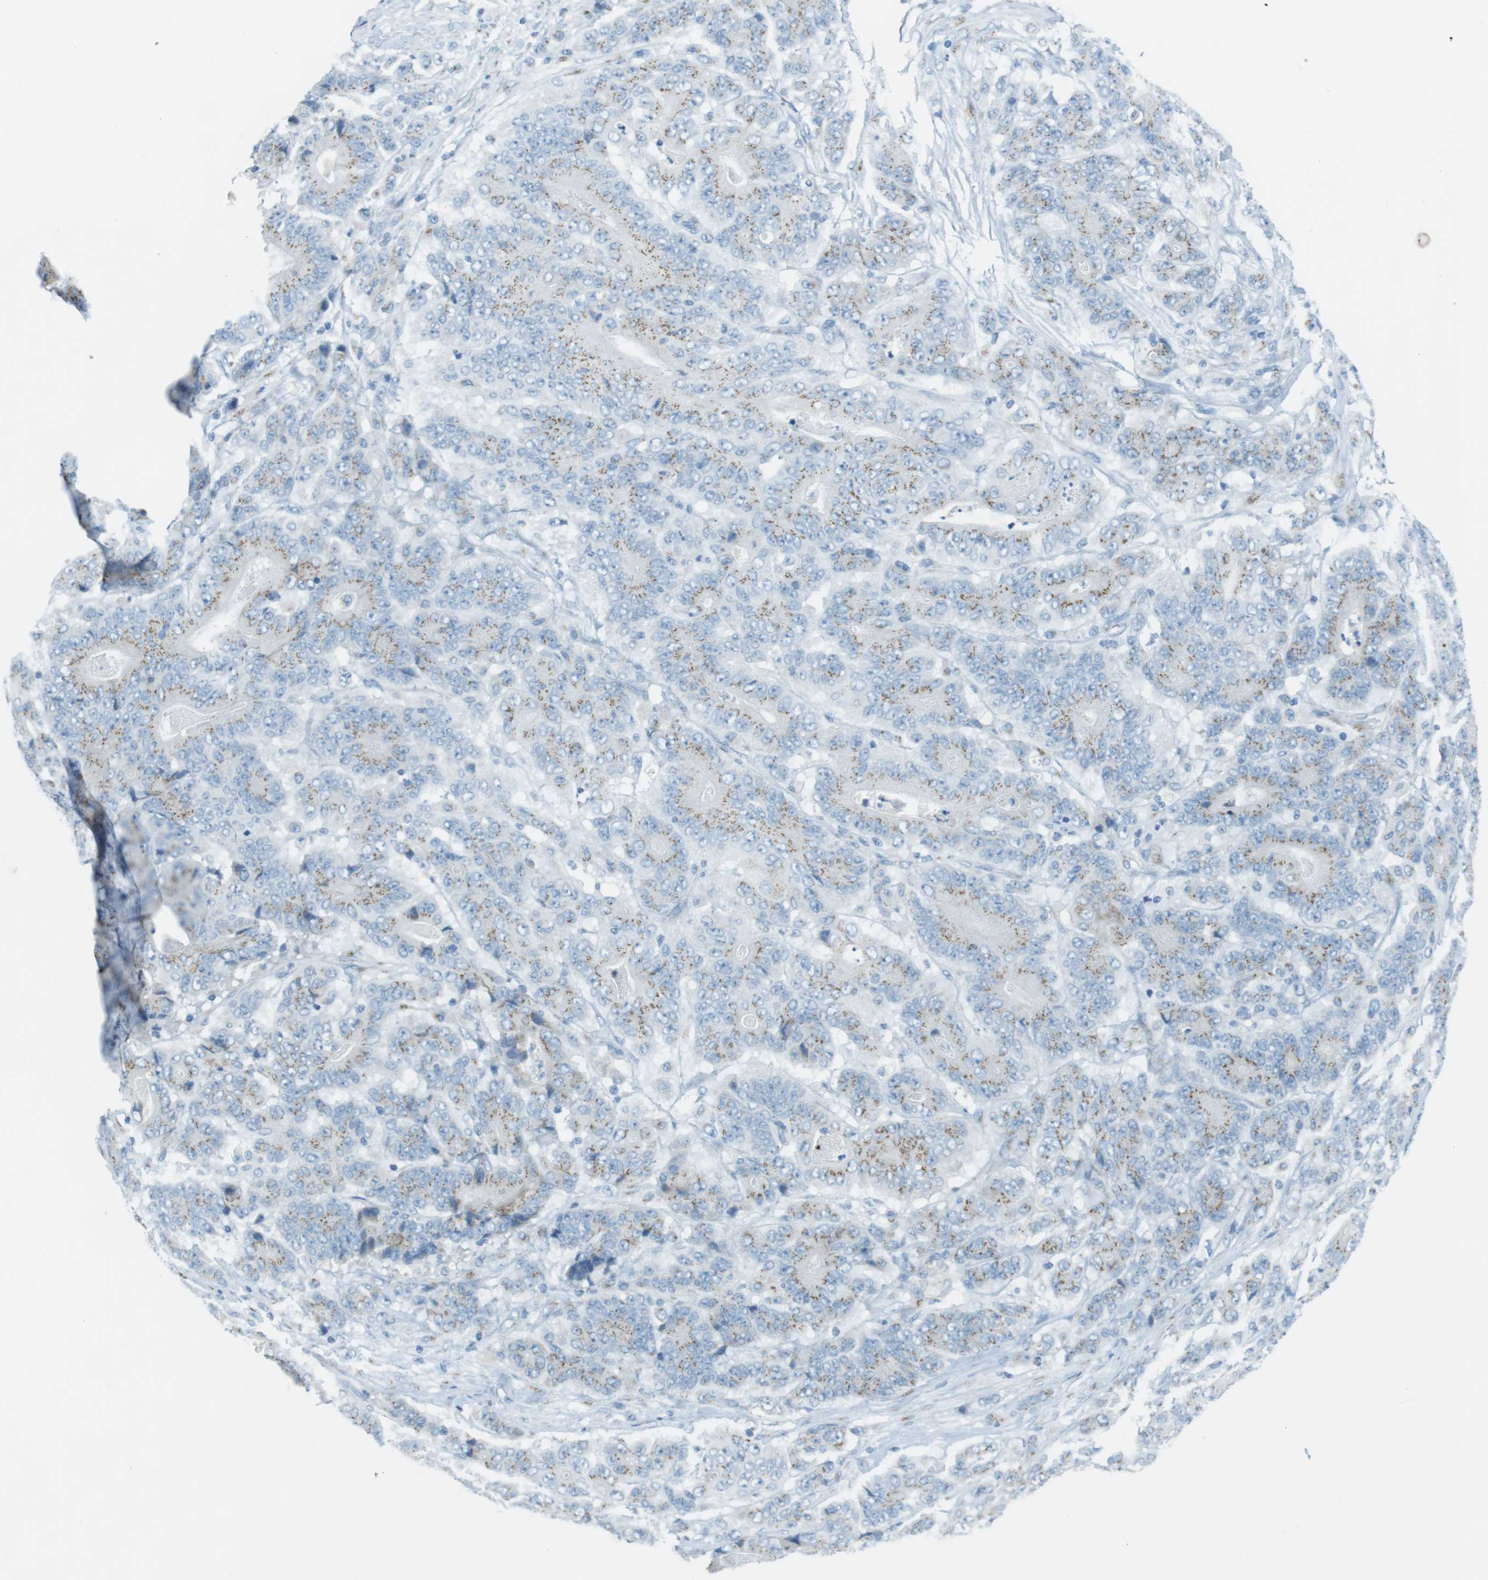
{"staining": {"intensity": "moderate", "quantity": ">75%", "location": "cytoplasmic/membranous"}, "tissue": "stomach cancer", "cell_type": "Tumor cells", "image_type": "cancer", "snomed": [{"axis": "morphology", "description": "Adenocarcinoma, NOS"}, {"axis": "topography", "description": "Stomach"}], "caption": "Human stomach cancer (adenocarcinoma) stained with a brown dye demonstrates moderate cytoplasmic/membranous positive expression in approximately >75% of tumor cells.", "gene": "TXNDC15", "patient": {"sex": "female", "age": 73}}